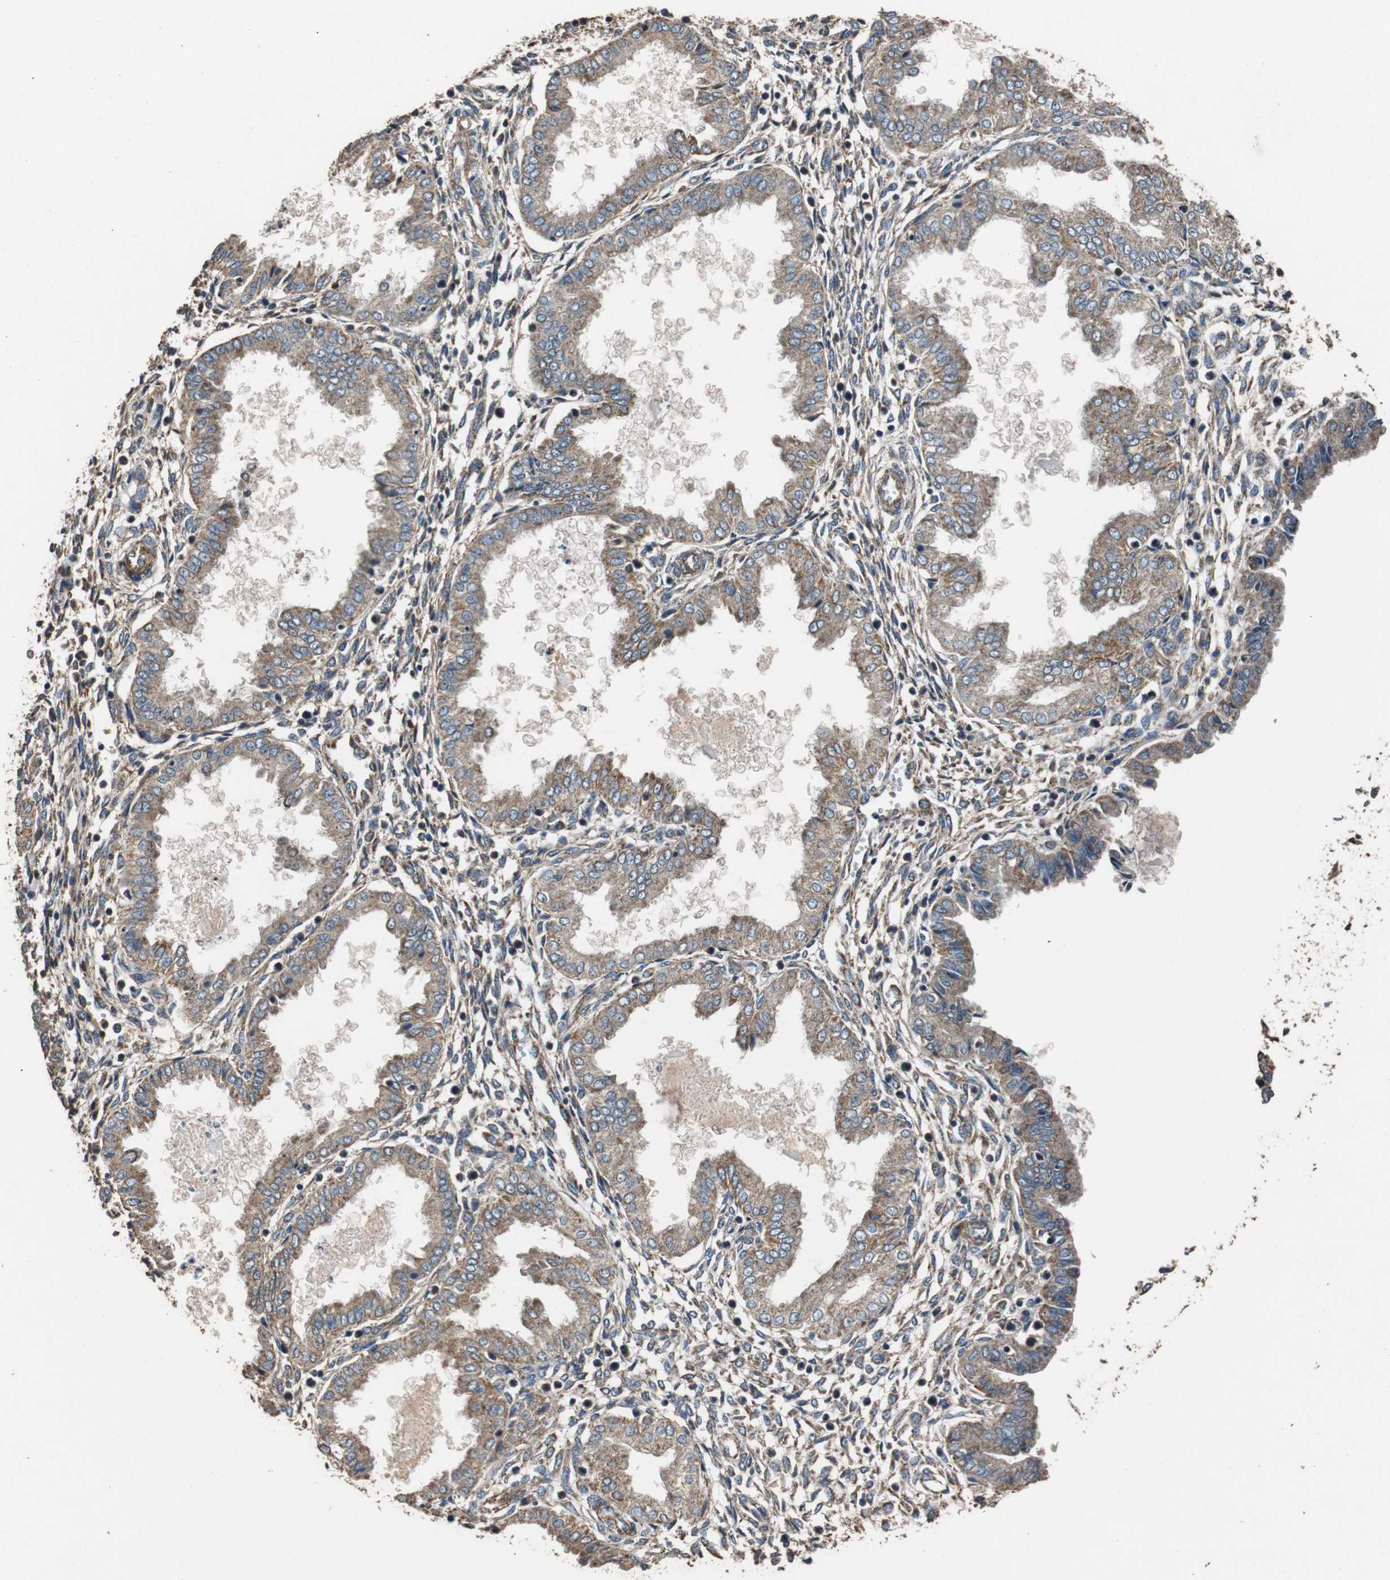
{"staining": {"intensity": "moderate", "quantity": ">75%", "location": "cytoplasmic/membranous"}, "tissue": "endometrium", "cell_type": "Cells in endometrial stroma", "image_type": "normal", "snomed": [{"axis": "morphology", "description": "Normal tissue, NOS"}, {"axis": "topography", "description": "Endometrium"}], "caption": "High-power microscopy captured an immunohistochemistry (IHC) photomicrograph of unremarkable endometrium, revealing moderate cytoplasmic/membranous positivity in approximately >75% of cells in endometrial stroma.", "gene": "PITRM1", "patient": {"sex": "female", "age": 33}}